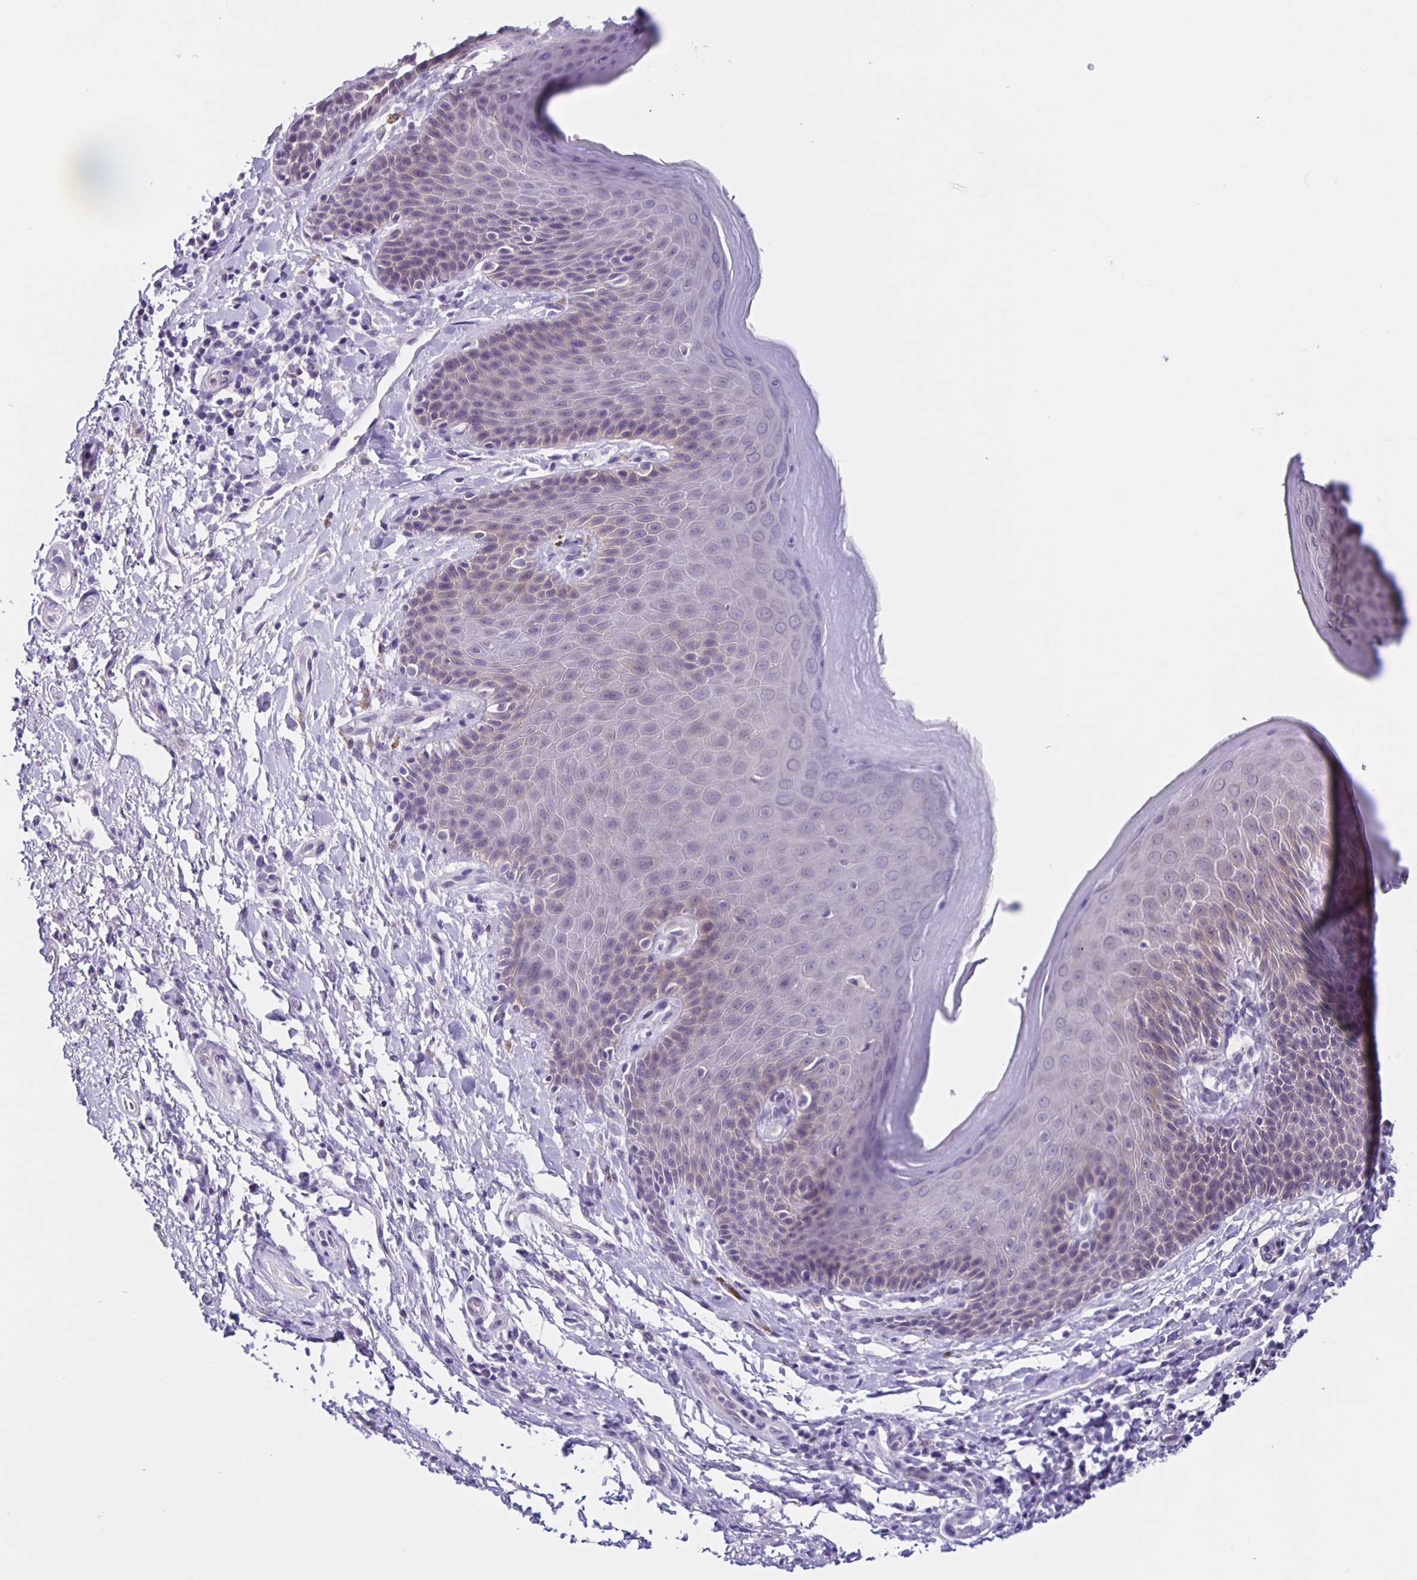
{"staining": {"intensity": "negative", "quantity": "none", "location": "none"}, "tissue": "skin", "cell_type": "Epidermal cells", "image_type": "normal", "snomed": [{"axis": "morphology", "description": "Normal tissue, NOS"}, {"axis": "topography", "description": "Anal"}, {"axis": "topography", "description": "Peripheral nerve tissue"}], "caption": "IHC image of benign skin: skin stained with DAB shows no significant protein staining in epidermal cells.", "gene": "SLC12A3", "patient": {"sex": "male", "age": 51}}